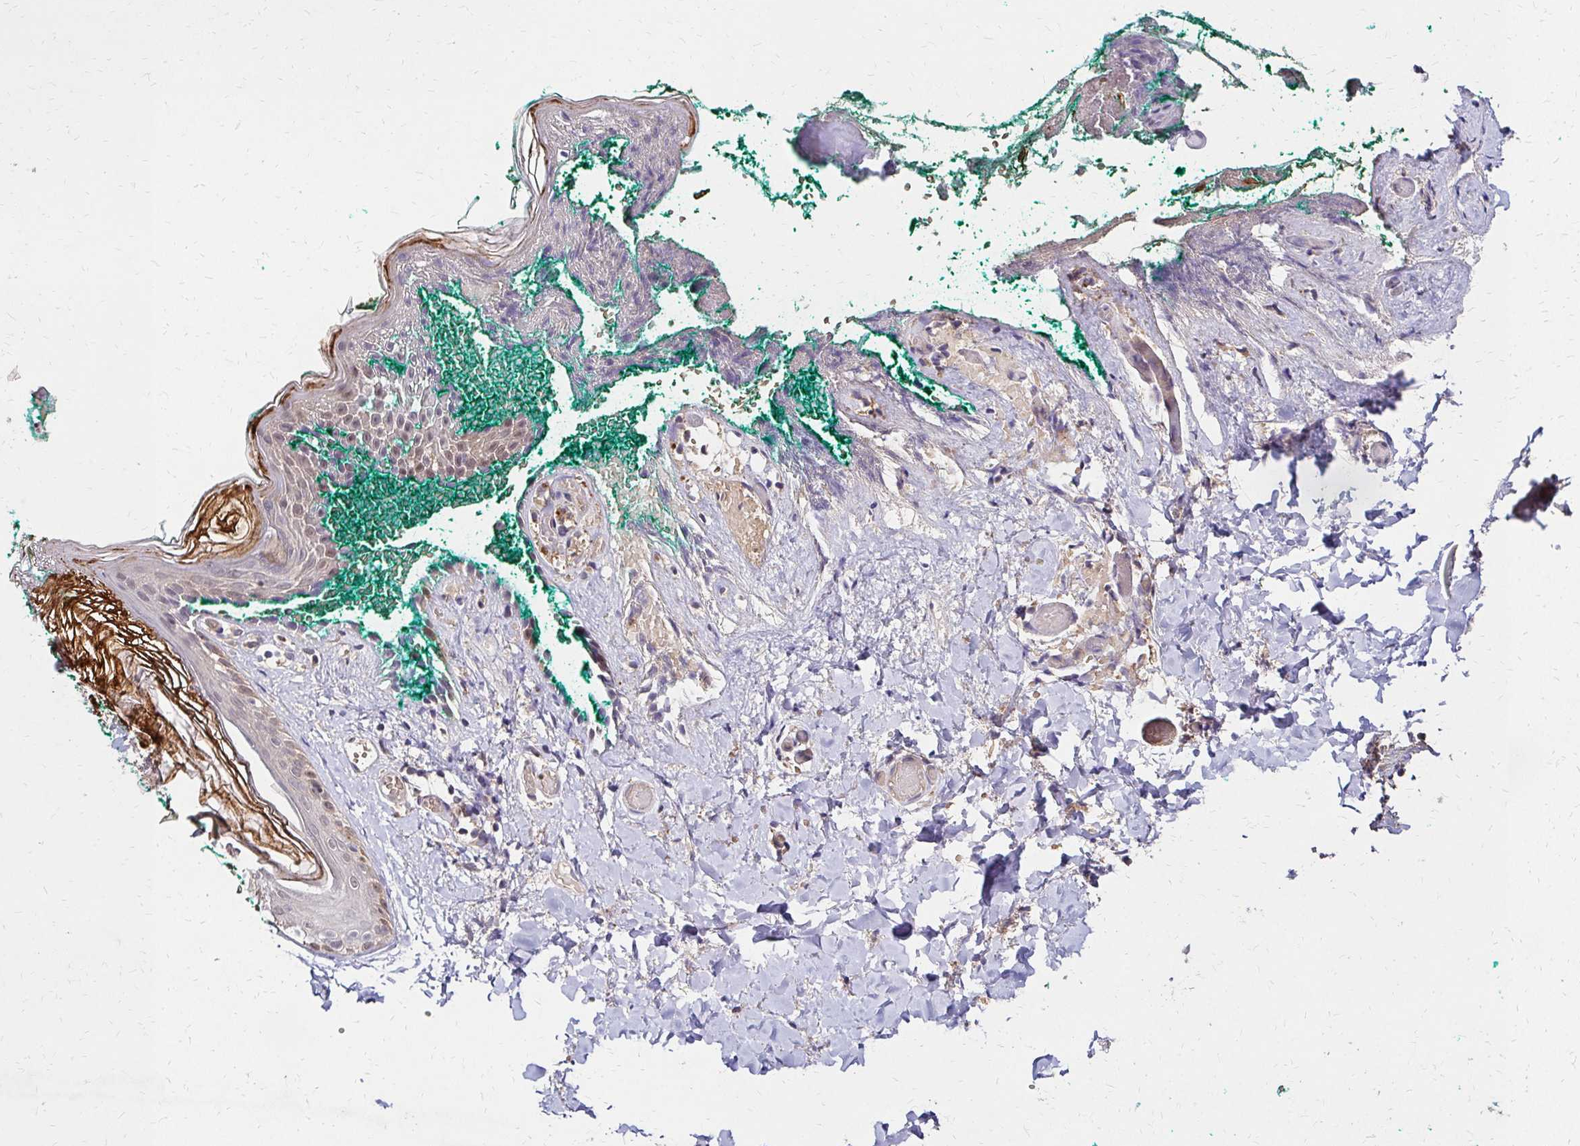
{"staining": {"intensity": "weak", "quantity": "25%-75%", "location": "cytoplasmic/membranous"}, "tissue": "skin", "cell_type": "Fibroblasts", "image_type": "normal", "snomed": [{"axis": "morphology", "description": "Normal tissue, NOS"}, {"axis": "topography", "description": "Skin"}], "caption": "IHC histopathology image of benign skin stained for a protein (brown), which shows low levels of weak cytoplasmic/membranous expression in about 25%-75% of fibroblasts.", "gene": "IDUA", "patient": {"sex": "male", "age": 16}}